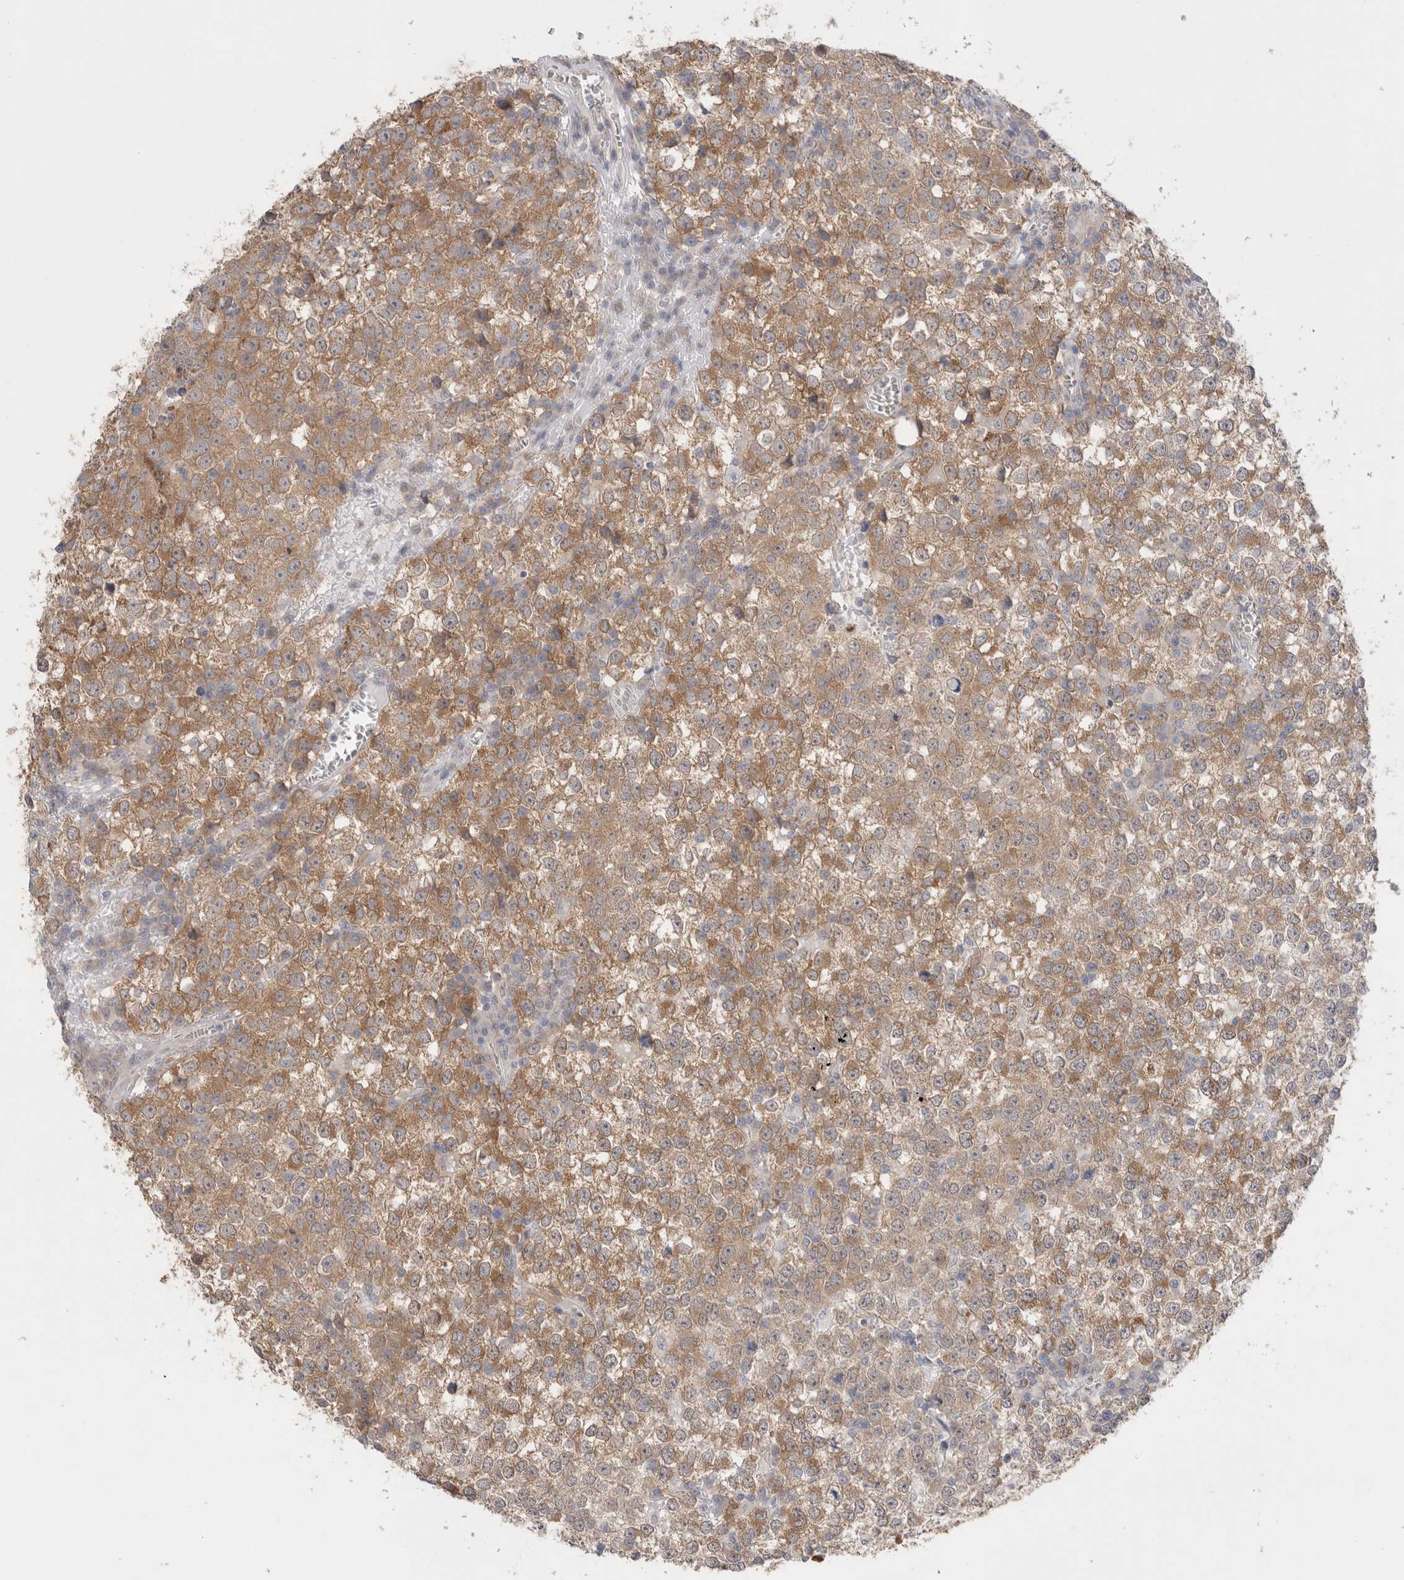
{"staining": {"intensity": "moderate", "quantity": ">75%", "location": "cytoplasmic/membranous"}, "tissue": "testis cancer", "cell_type": "Tumor cells", "image_type": "cancer", "snomed": [{"axis": "morphology", "description": "Seminoma, NOS"}, {"axis": "topography", "description": "Testis"}], "caption": "Approximately >75% of tumor cells in human seminoma (testis) reveal moderate cytoplasmic/membranous protein expression as visualized by brown immunohistochemical staining.", "gene": "NDOR1", "patient": {"sex": "male", "age": 65}}